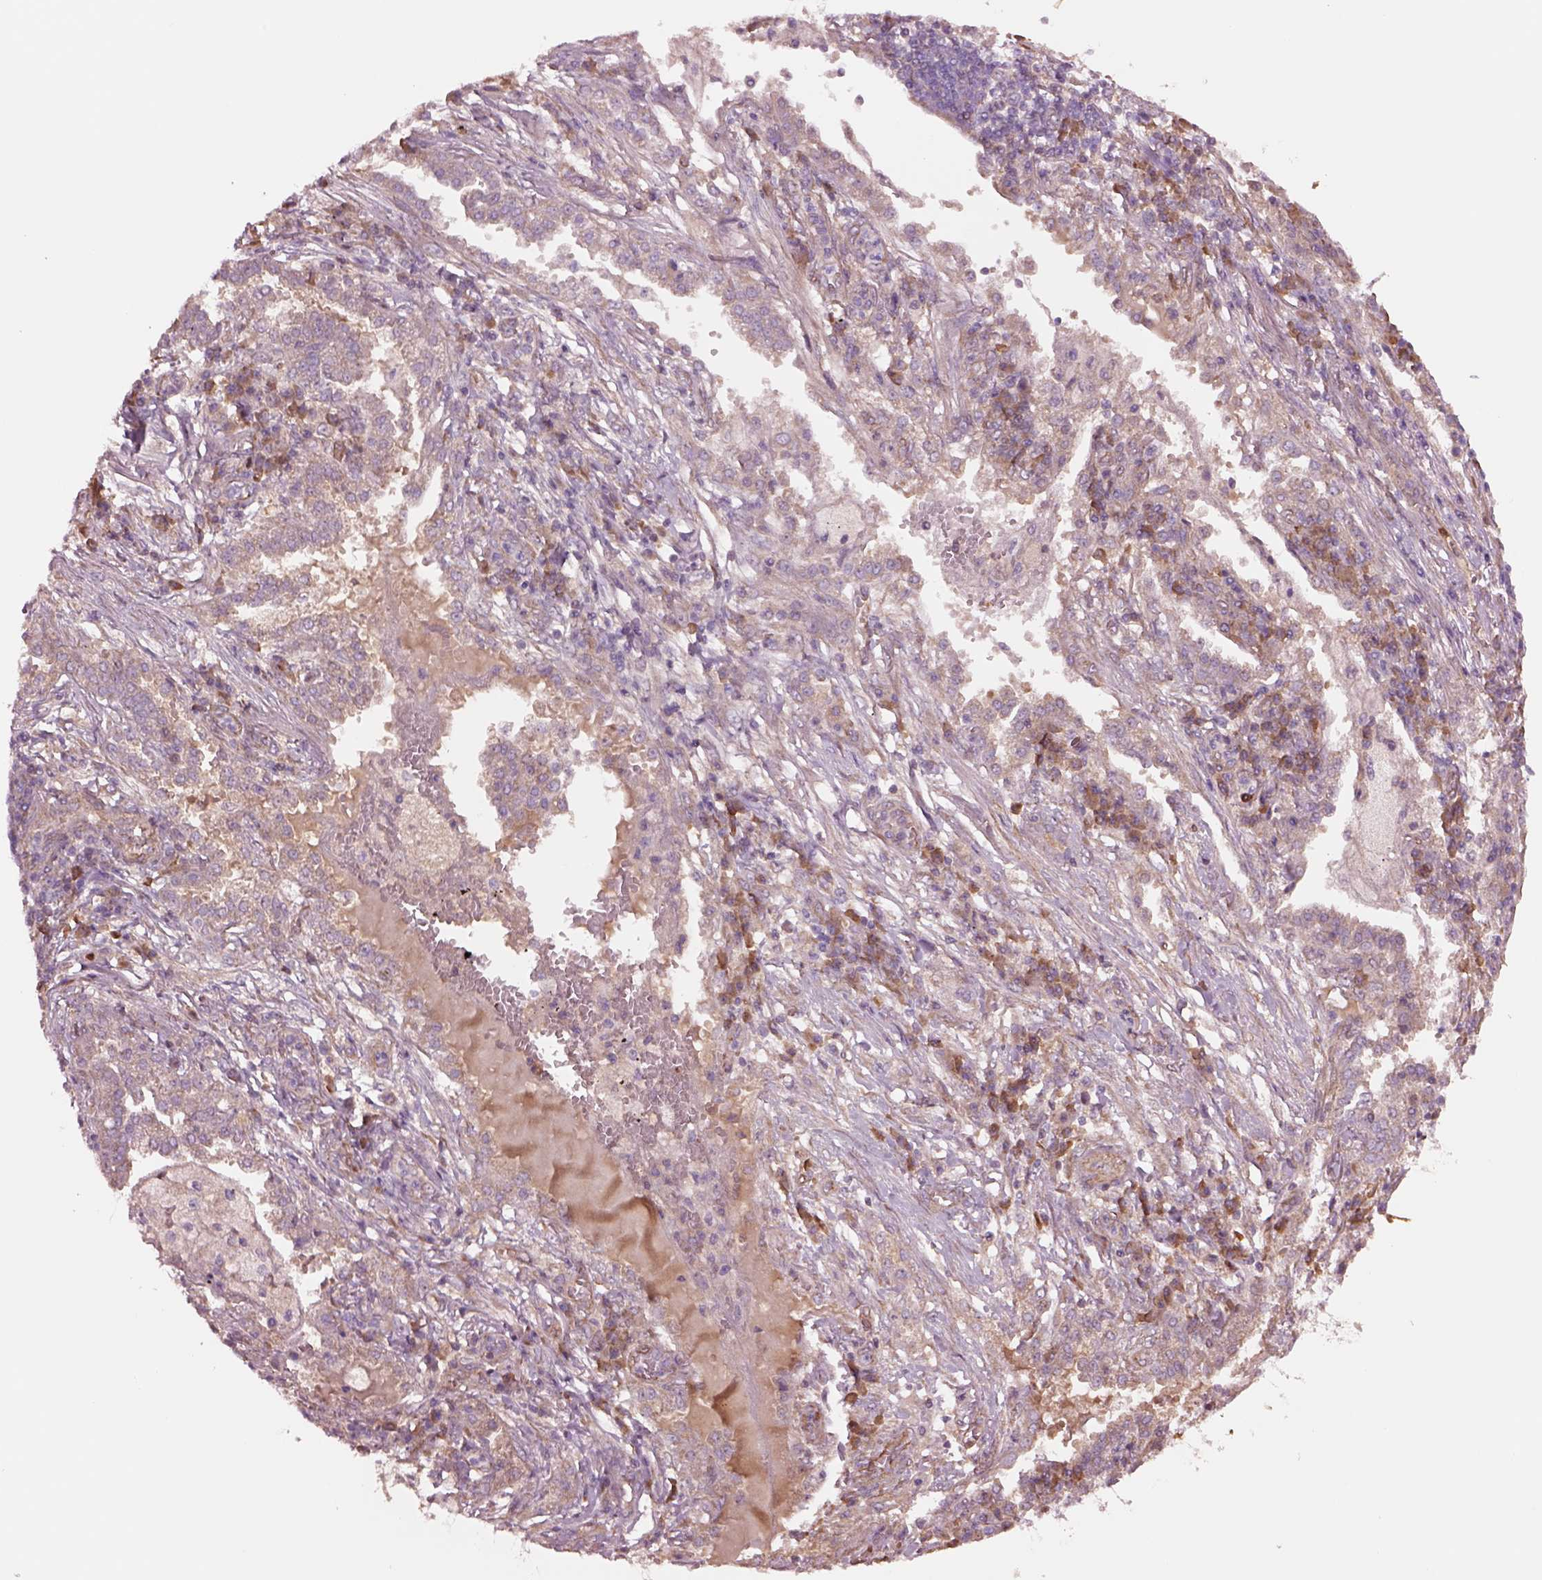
{"staining": {"intensity": "negative", "quantity": "none", "location": "none"}, "tissue": "lung cancer", "cell_type": "Tumor cells", "image_type": "cancer", "snomed": [{"axis": "morphology", "description": "Adenocarcinoma, NOS"}, {"axis": "topography", "description": "Lung"}], "caption": "Lung cancer (adenocarcinoma) was stained to show a protein in brown. There is no significant positivity in tumor cells.", "gene": "HTR1B", "patient": {"sex": "male", "age": 57}}